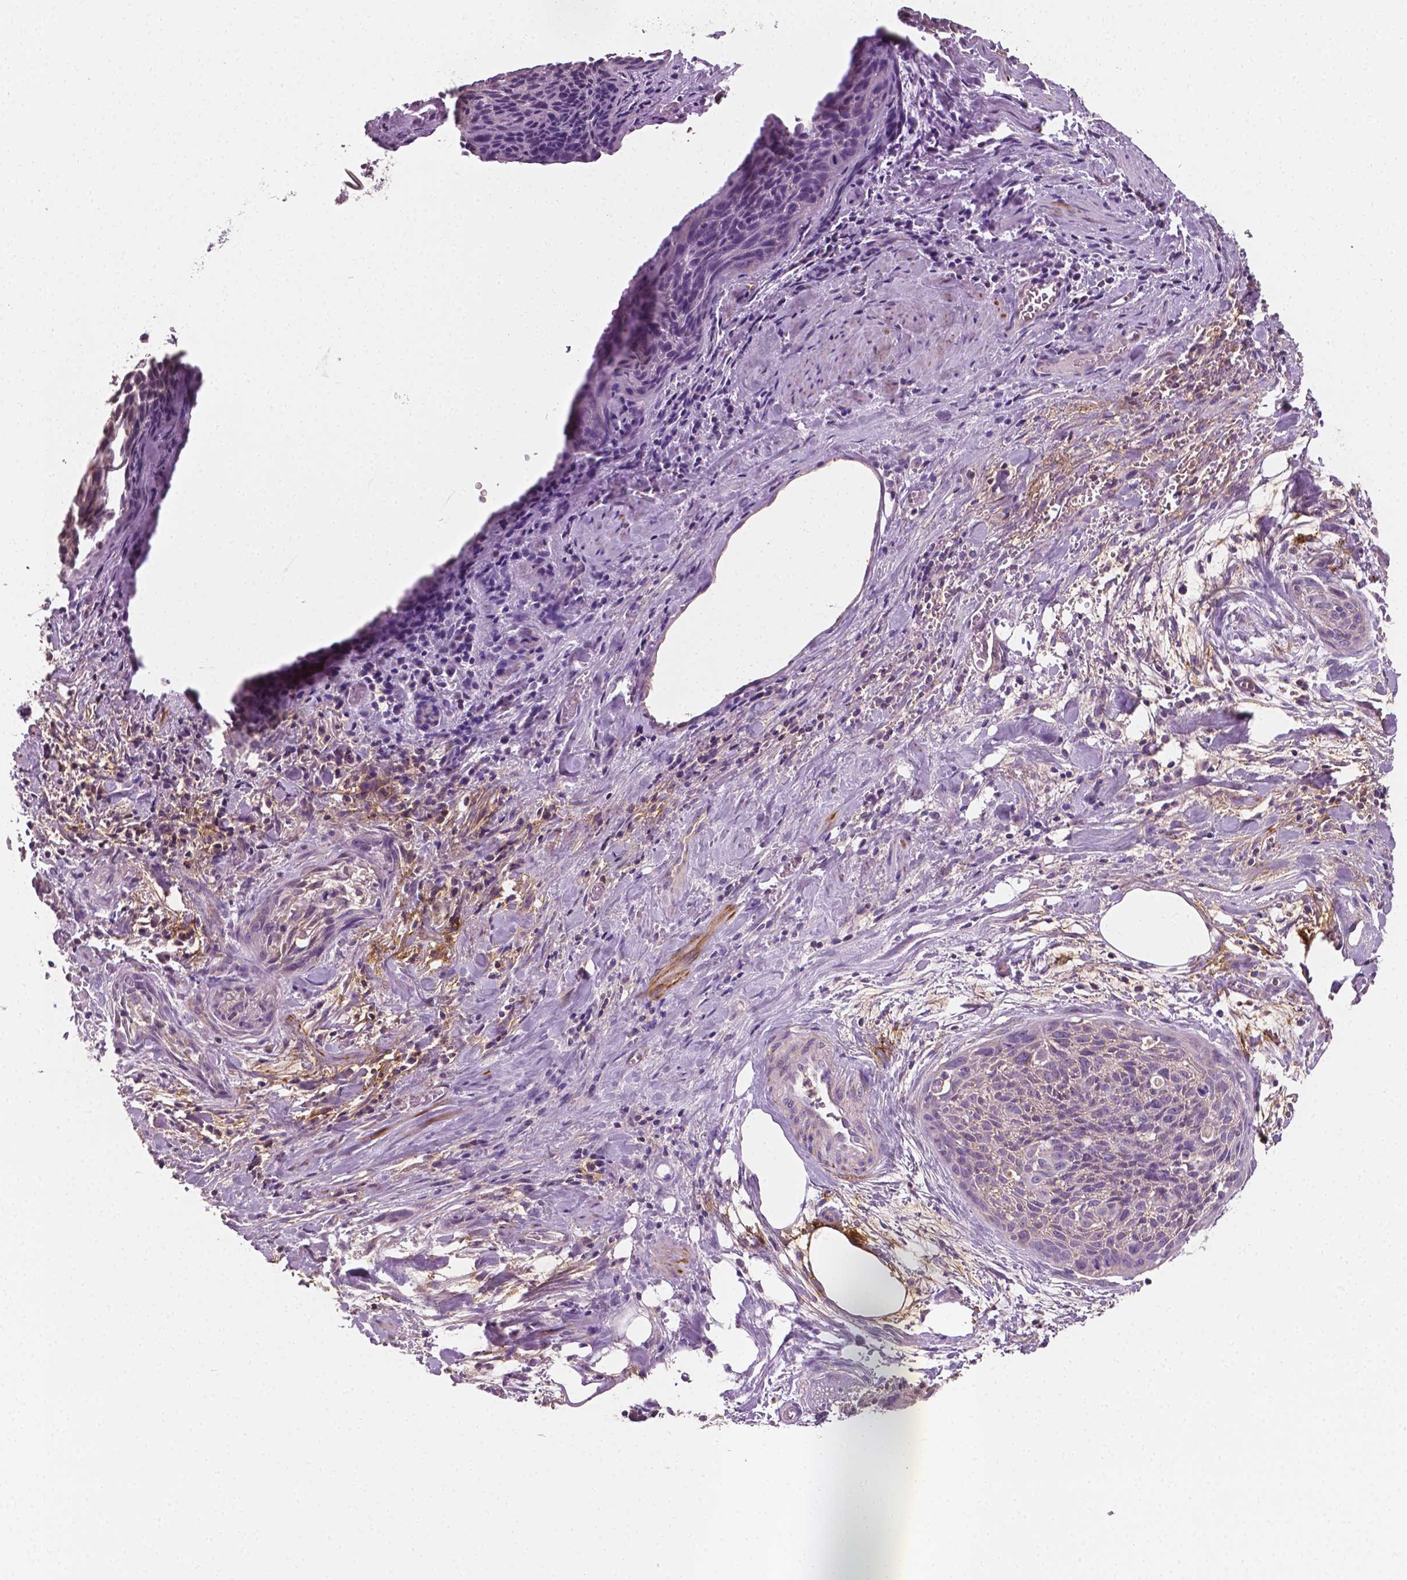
{"staining": {"intensity": "negative", "quantity": "none", "location": "none"}, "tissue": "cervical cancer", "cell_type": "Tumor cells", "image_type": "cancer", "snomed": [{"axis": "morphology", "description": "Squamous cell carcinoma, NOS"}, {"axis": "topography", "description": "Cervix"}], "caption": "Protein analysis of cervical squamous cell carcinoma displays no significant expression in tumor cells.", "gene": "PTX3", "patient": {"sex": "female", "age": 55}}